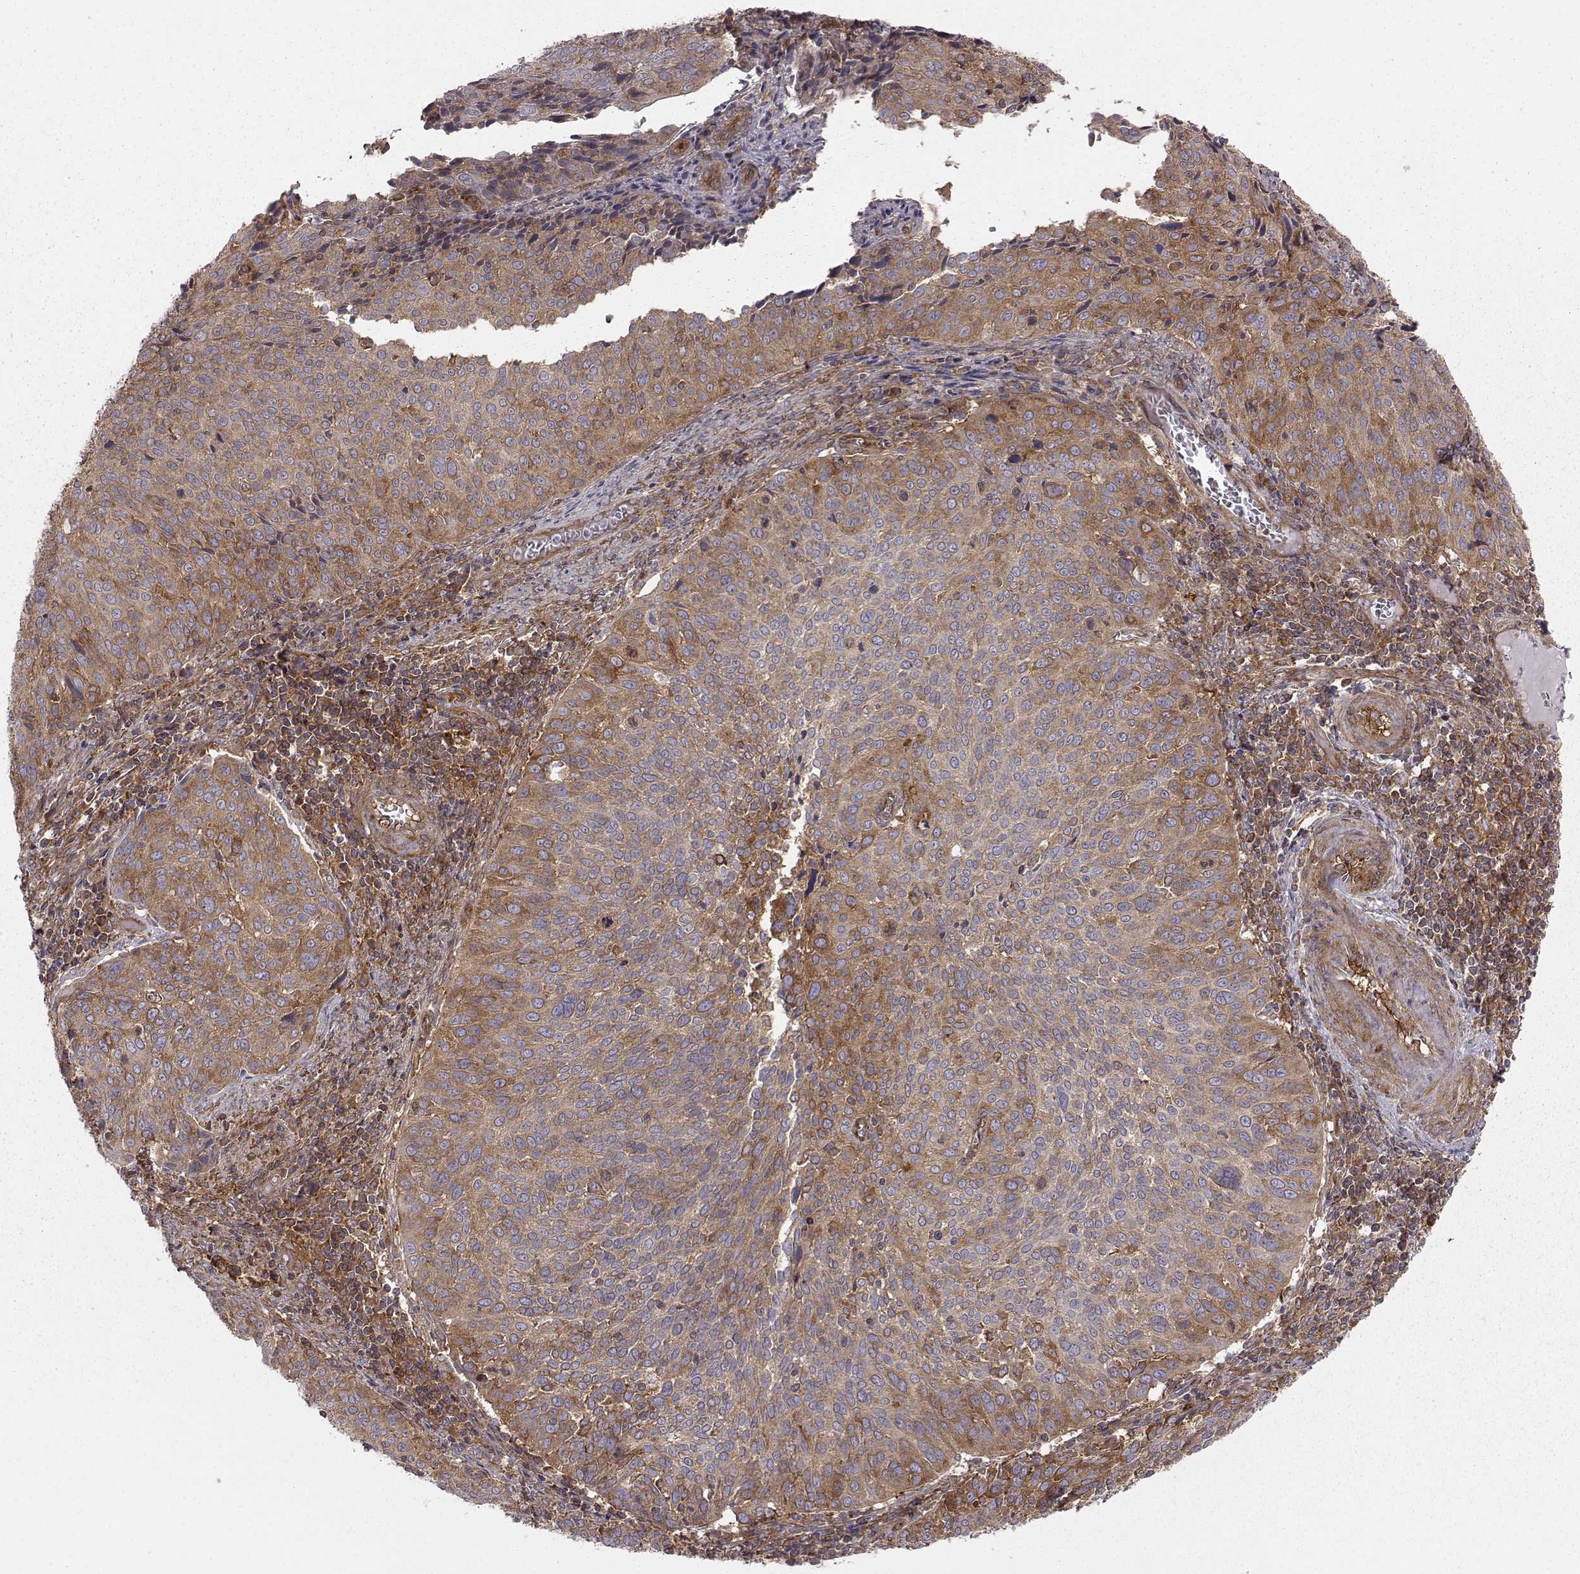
{"staining": {"intensity": "moderate", "quantity": "25%-75%", "location": "cytoplasmic/membranous"}, "tissue": "cervical cancer", "cell_type": "Tumor cells", "image_type": "cancer", "snomed": [{"axis": "morphology", "description": "Squamous cell carcinoma, NOS"}, {"axis": "topography", "description": "Cervix"}], "caption": "Cervical squamous cell carcinoma tissue exhibits moderate cytoplasmic/membranous staining in approximately 25%-75% of tumor cells, visualized by immunohistochemistry.", "gene": "RABGAP1", "patient": {"sex": "female", "age": 39}}